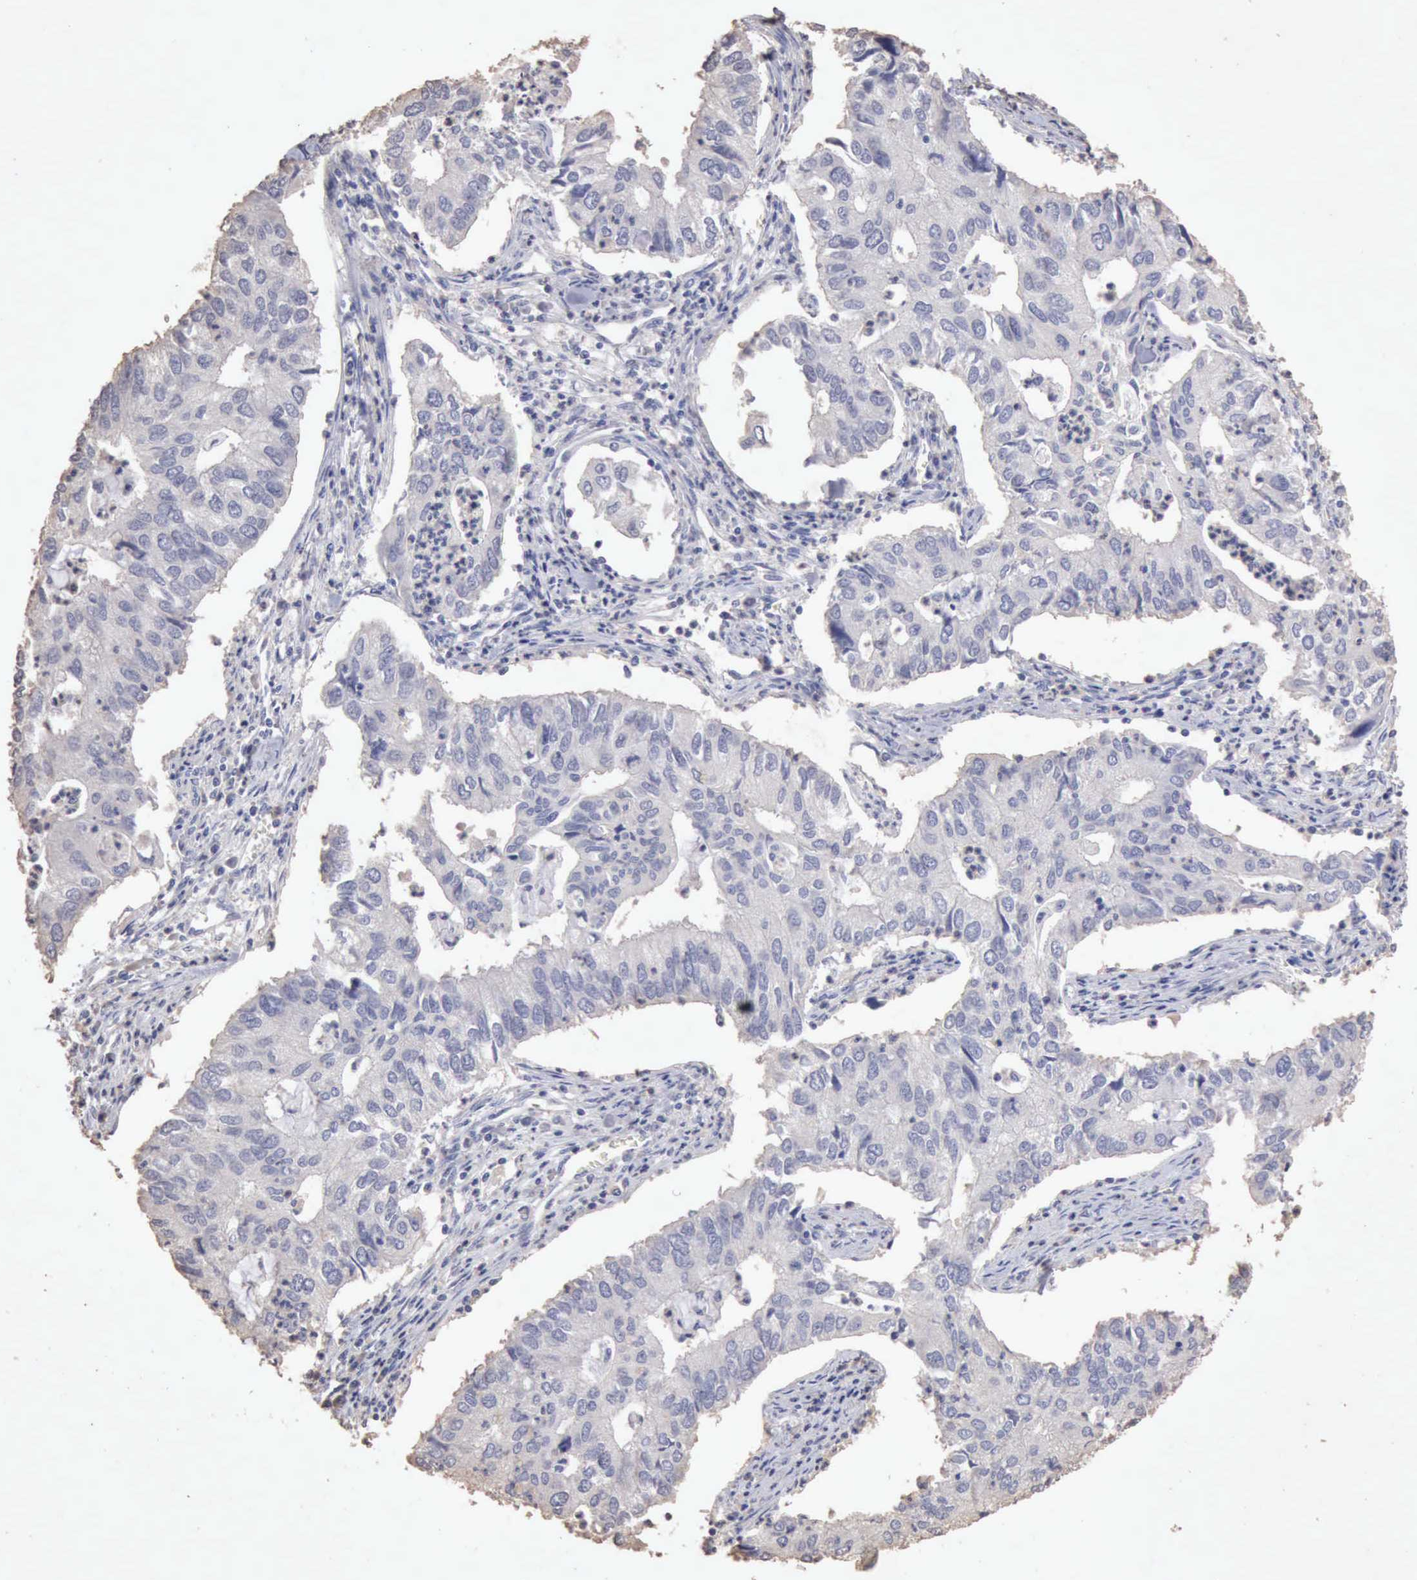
{"staining": {"intensity": "negative", "quantity": "none", "location": "none"}, "tissue": "lung cancer", "cell_type": "Tumor cells", "image_type": "cancer", "snomed": [{"axis": "morphology", "description": "Adenocarcinoma, NOS"}, {"axis": "topography", "description": "Lung"}], "caption": "Immunohistochemistry of lung adenocarcinoma exhibits no staining in tumor cells.", "gene": "KRT6B", "patient": {"sex": "male", "age": 48}}